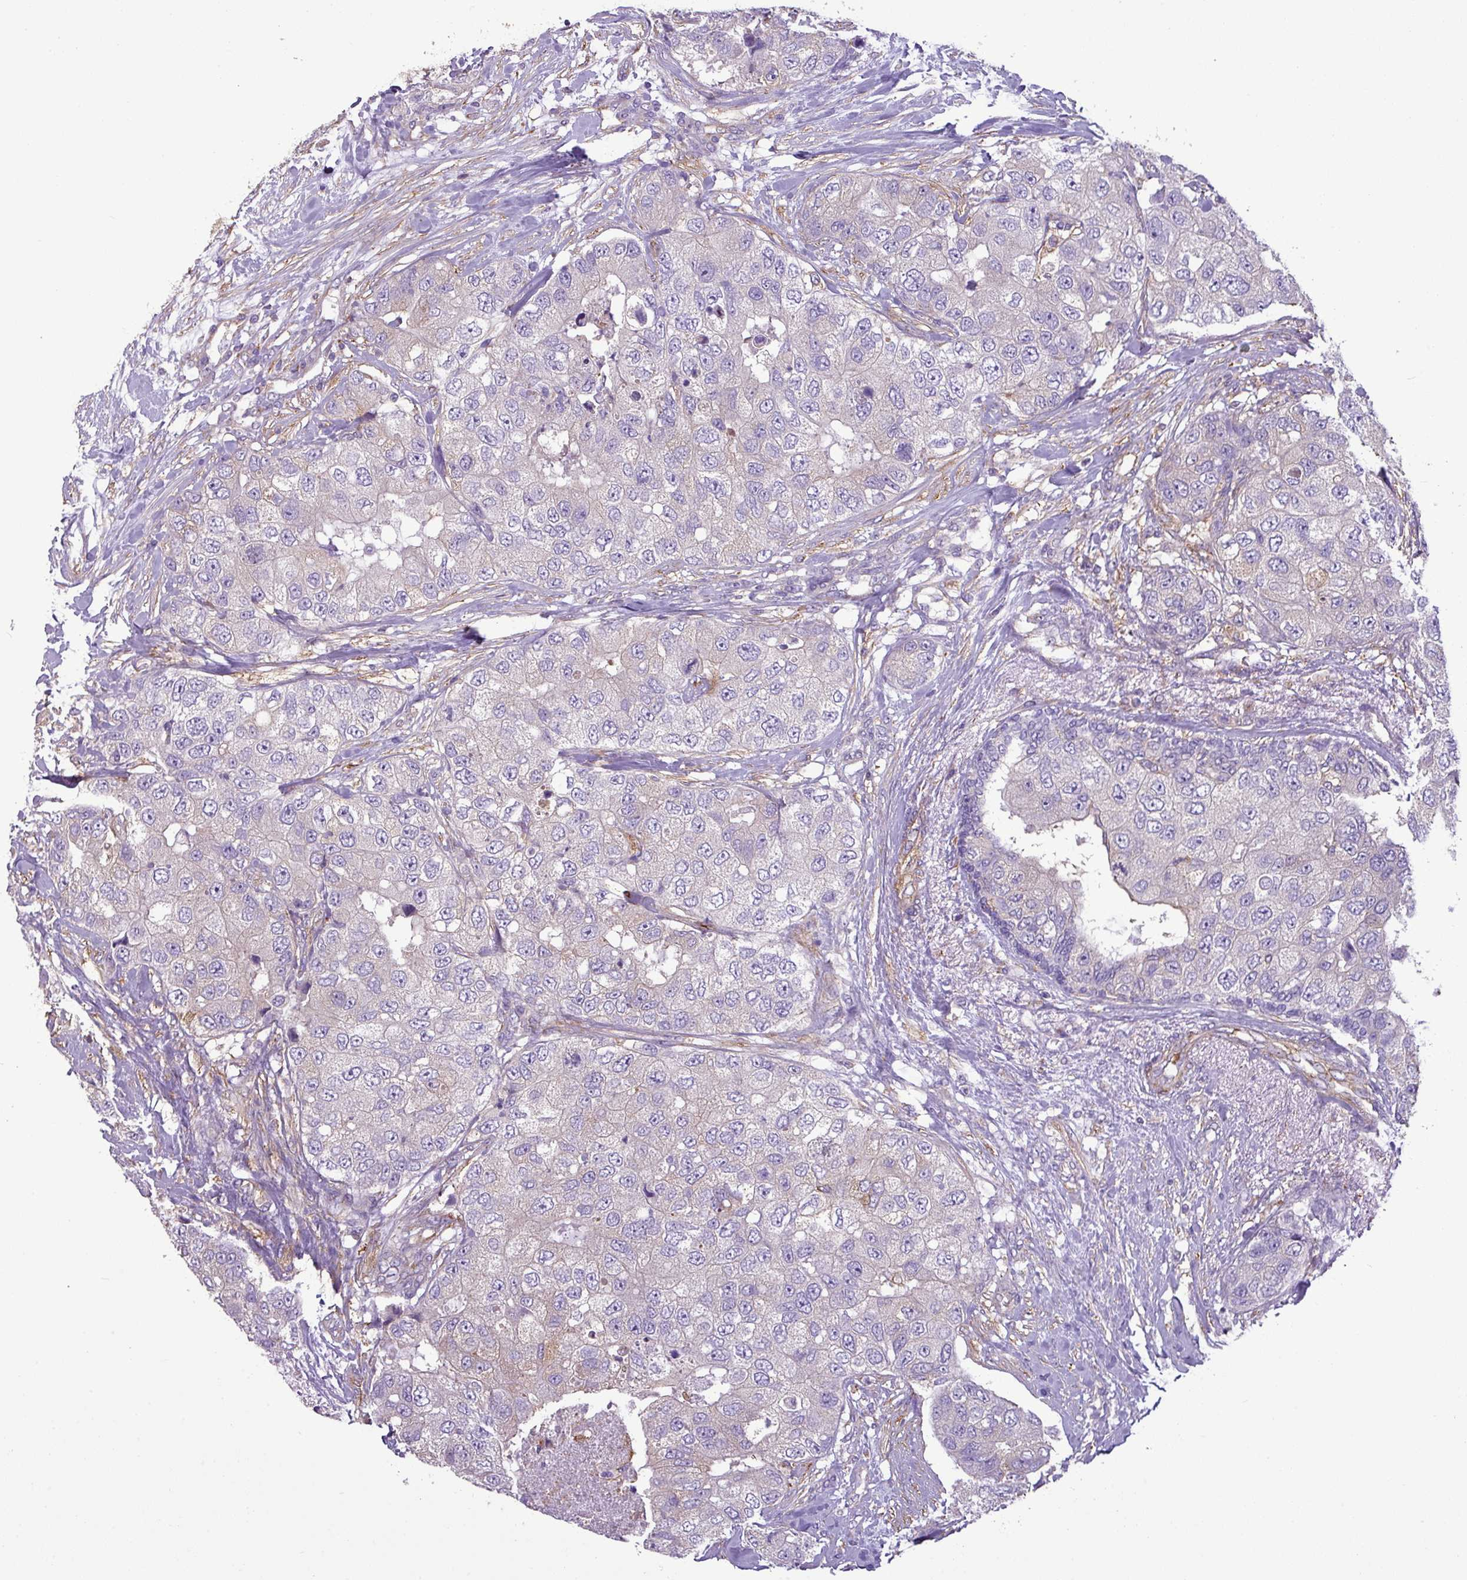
{"staining": {"intensity": "negative", "quantity": "none", "location": "none"}, "tissue": "breast cancer", "cell_type": "Tumor cells", "image_type": "cancer", "snomed": [{"axis": "morphology", "description": "Duct carcinoma"}, {"axis": "topography", "description": "Breast"}], "caption": "Protein analysis of infiltrating ductal carcinoma (breast) exhibits no significant positivity in tumor cells.", "gene": "XNDC1N", "patient": {"sex": "female", "age": 62}}